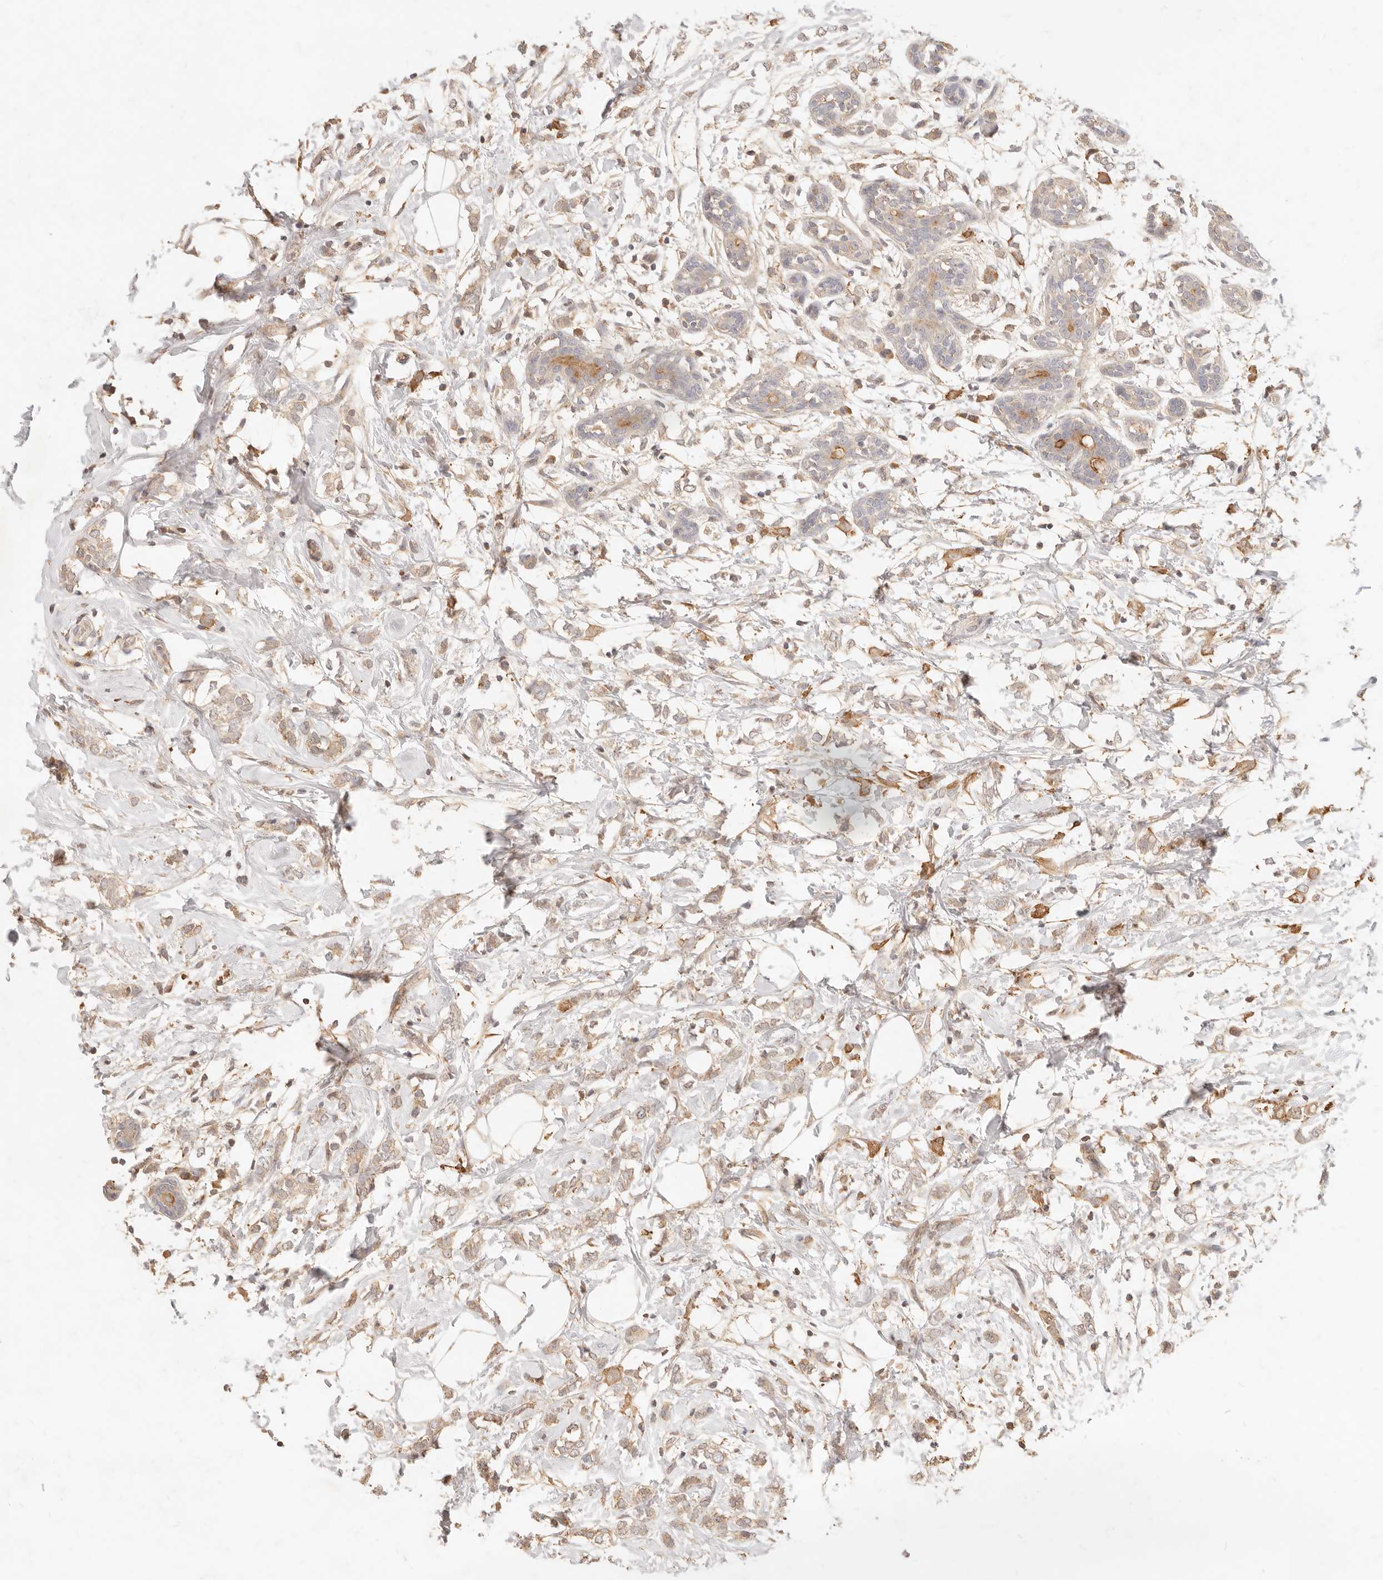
{"staining": {"intensity": "moderate", "quantity": ">75%", "location": "cytoplasmic/membranous"}, "tissue": "breast cancer", "cell_type": "Tumor cells", "image_type": "cancer", "snomed": [{"axis": "morphology", "description": "Normal tissue, NOS"}, {"axis": "morphology", "description": "Lobular carcinoma"}, {"axis": "topography", "description": "Breast"}], "caption": "Lobular carcinoma (breast) was stained to show a protein in brown. There is medium levels of moderate cytoplasmic/membranous positivity in about >75% of tumor cells. Nuclei are stained in blue.", "gene": "TMTC2", "patient": {"sex": "female", "age": 47}}